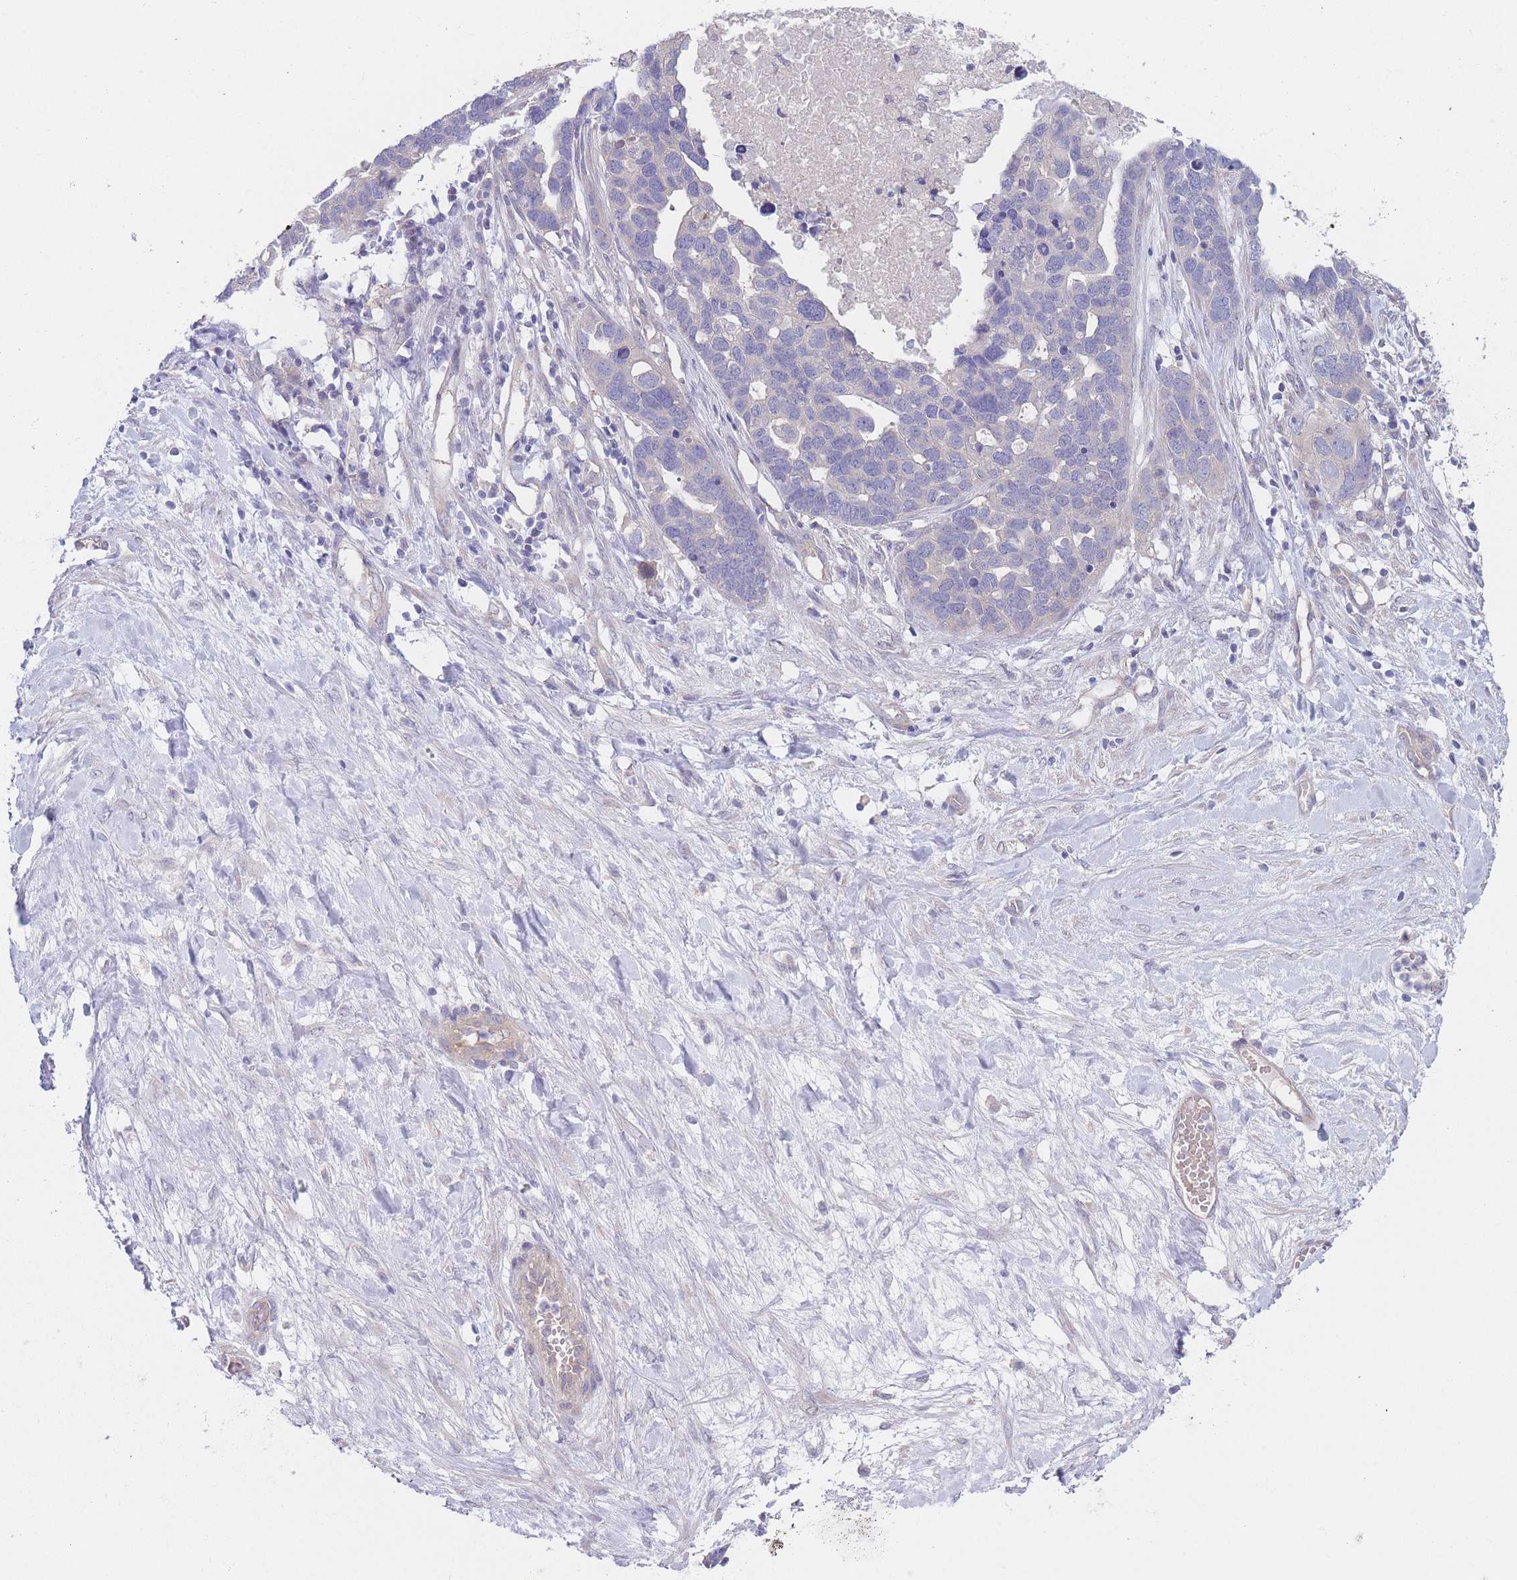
{"staining": {"intensity": "negative", "quantity": "none", "location": "none"}, "tissue": "ovarian cancer", "cell_type": "Tumor cells", "image_type": "cancer", "snomed": [{"axis": "morphology", "description": "Cystadenocarcinoma, serous, NOS"}, {"axis": "topography", "description": "Ovary"}], "caption": "Immunohistochemical staining of human ovarian cancer (serous cystadenocarcinoma) demonstrates no significant expression in tumor cells.", "gene": "ZNF281", "patient": {"sex": "female", "age": 54}}